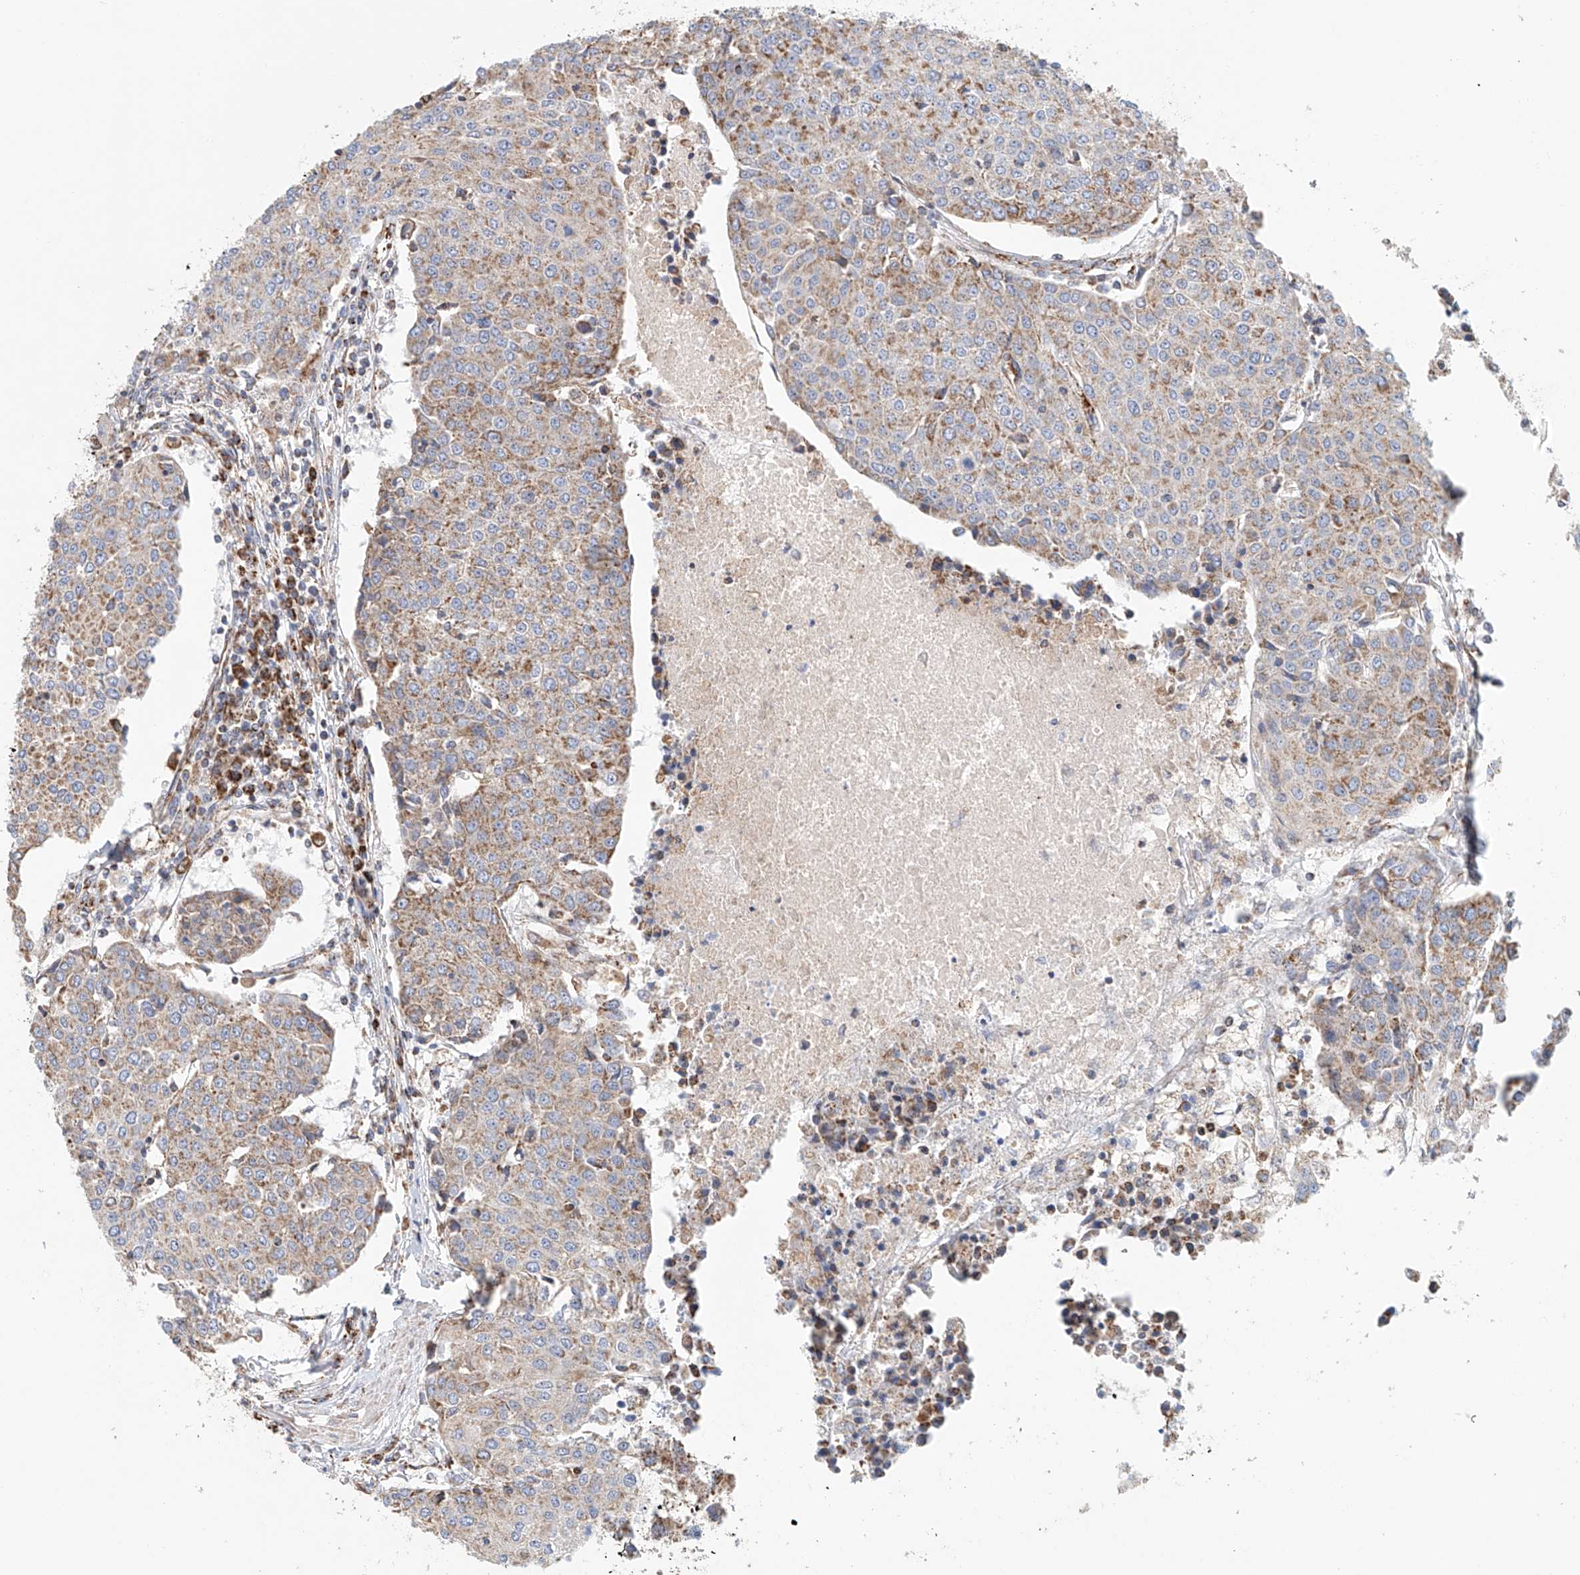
{"staining": {"intensity": "weak", "quantity": ">75%", "location": "cytoplasmic/membranous"}, "tissue": "urothelial cancer", "cell_type": "Tumor cells", "image_type": "cancer", "snomed": [{"axis": "morphology", "description": "Urothelial carcinoma, High grade"}, {"axis": "topography", "description": "Urinary bladder"}], "caption": "Tumor cells display weak cytoplasmic/membranous staining in about >75% of cells in high-grade urothelial carcinoma. (DAB IHC, brown staining for protein, blue staining for nuclei).", "gene": "MCL1", "patient": {"sex": "female", "age": 85}}